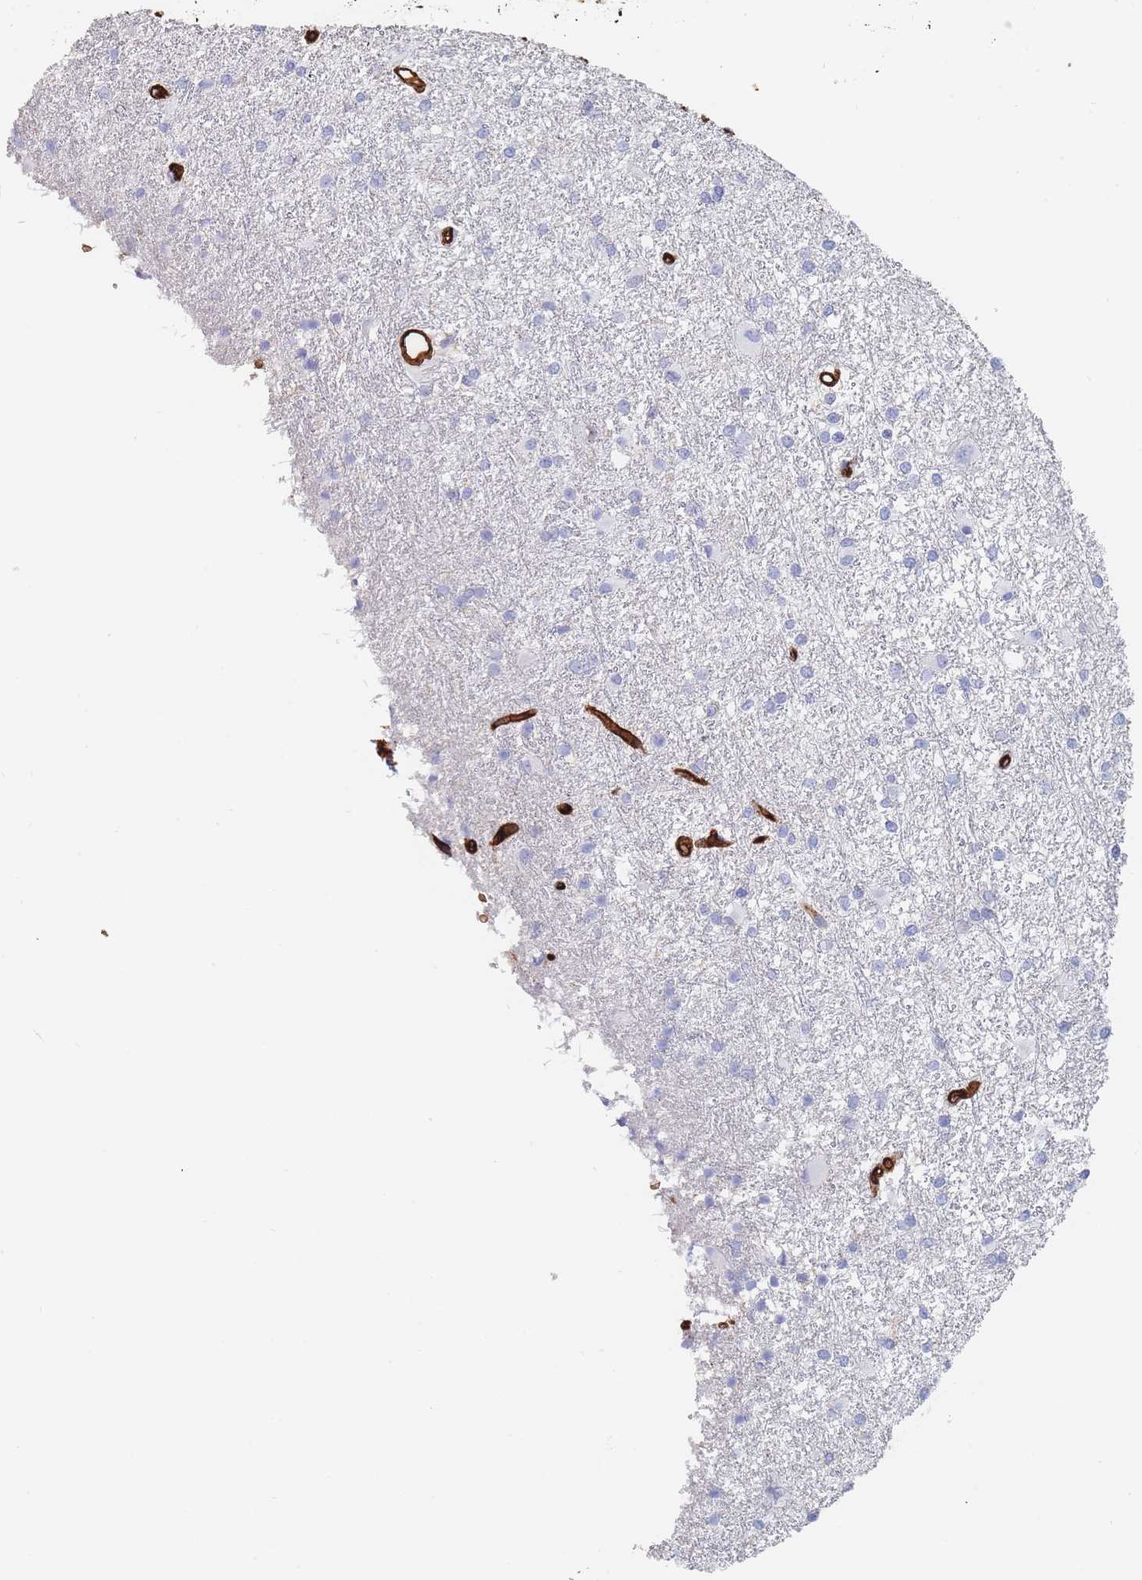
{"staining": {"intensity": "negative", "quantity": "none", "location": "none"}, "tissue": "glioma", "cell_type": "Tumor cells", "image_type": "cancer", "snomed": [{"axis": "morphology", "description": "Glioma, malignant, High grade"}, {"axis": "topography", "description": "Brain"}], "caption": "High magnification brightfield microscopy of malignant glioma (high-grade) stained with DAB (brown) and counterstained with hematoxylin (blue): tumor cells show no significant staining. The staining was performed using DAB (3,3'-diaminobenzidine) to visualize the protein expression in brown, while the nuclei were stained in blue with hematoxylin (Magnification: 20x).", "gene": "SLC2A1", "patient": {"sex": "female", "age": 50}}